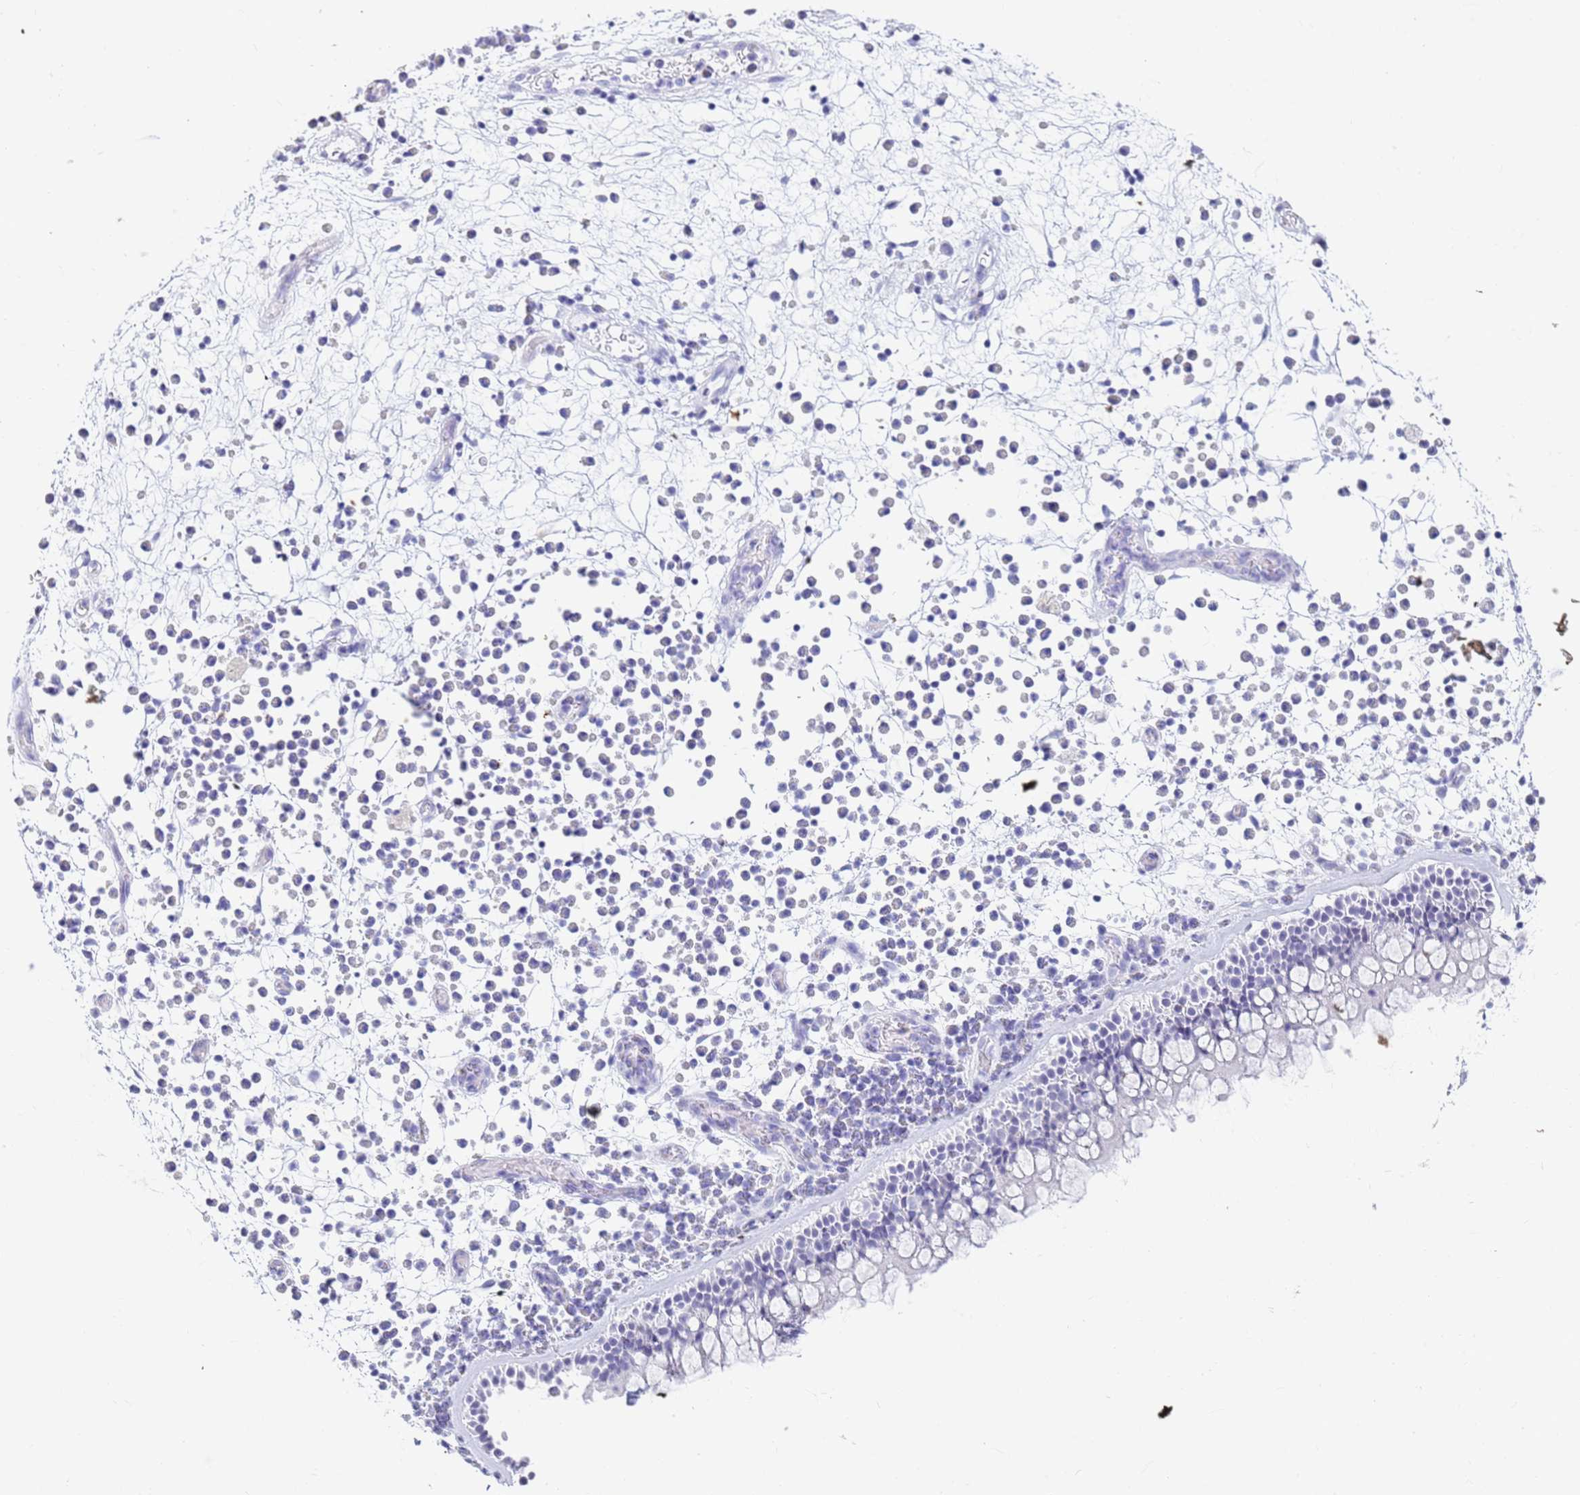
{"staining": {"intensity": "negative", "quantity": "none", "location": "none"}, "tissue": "nasopharynx", "cell_type": "Respiratory epithelial cells", "image_type": "normal", "snomed": [{"axis": "morphology", "description": "Normal tissue, NOS"}, {"axis": "morphology", "description": "Inflammation, NOS"}, {"axis": "morphology", "description": "Malignant melanoma, Metastatic site"}, {"axis": "topography", "description": "Nasopharynx"}], "caption": "Immunohistochemistry (IHC) image of normal nasopharynx: nasopharynx stained with DAB (3,3'-diaminobenzidine) demonstrates no significant protein positivity in respiratory epithelial cells.", "gene": "SLC7A9", "patient": {"sex": "male", "age": 70}}